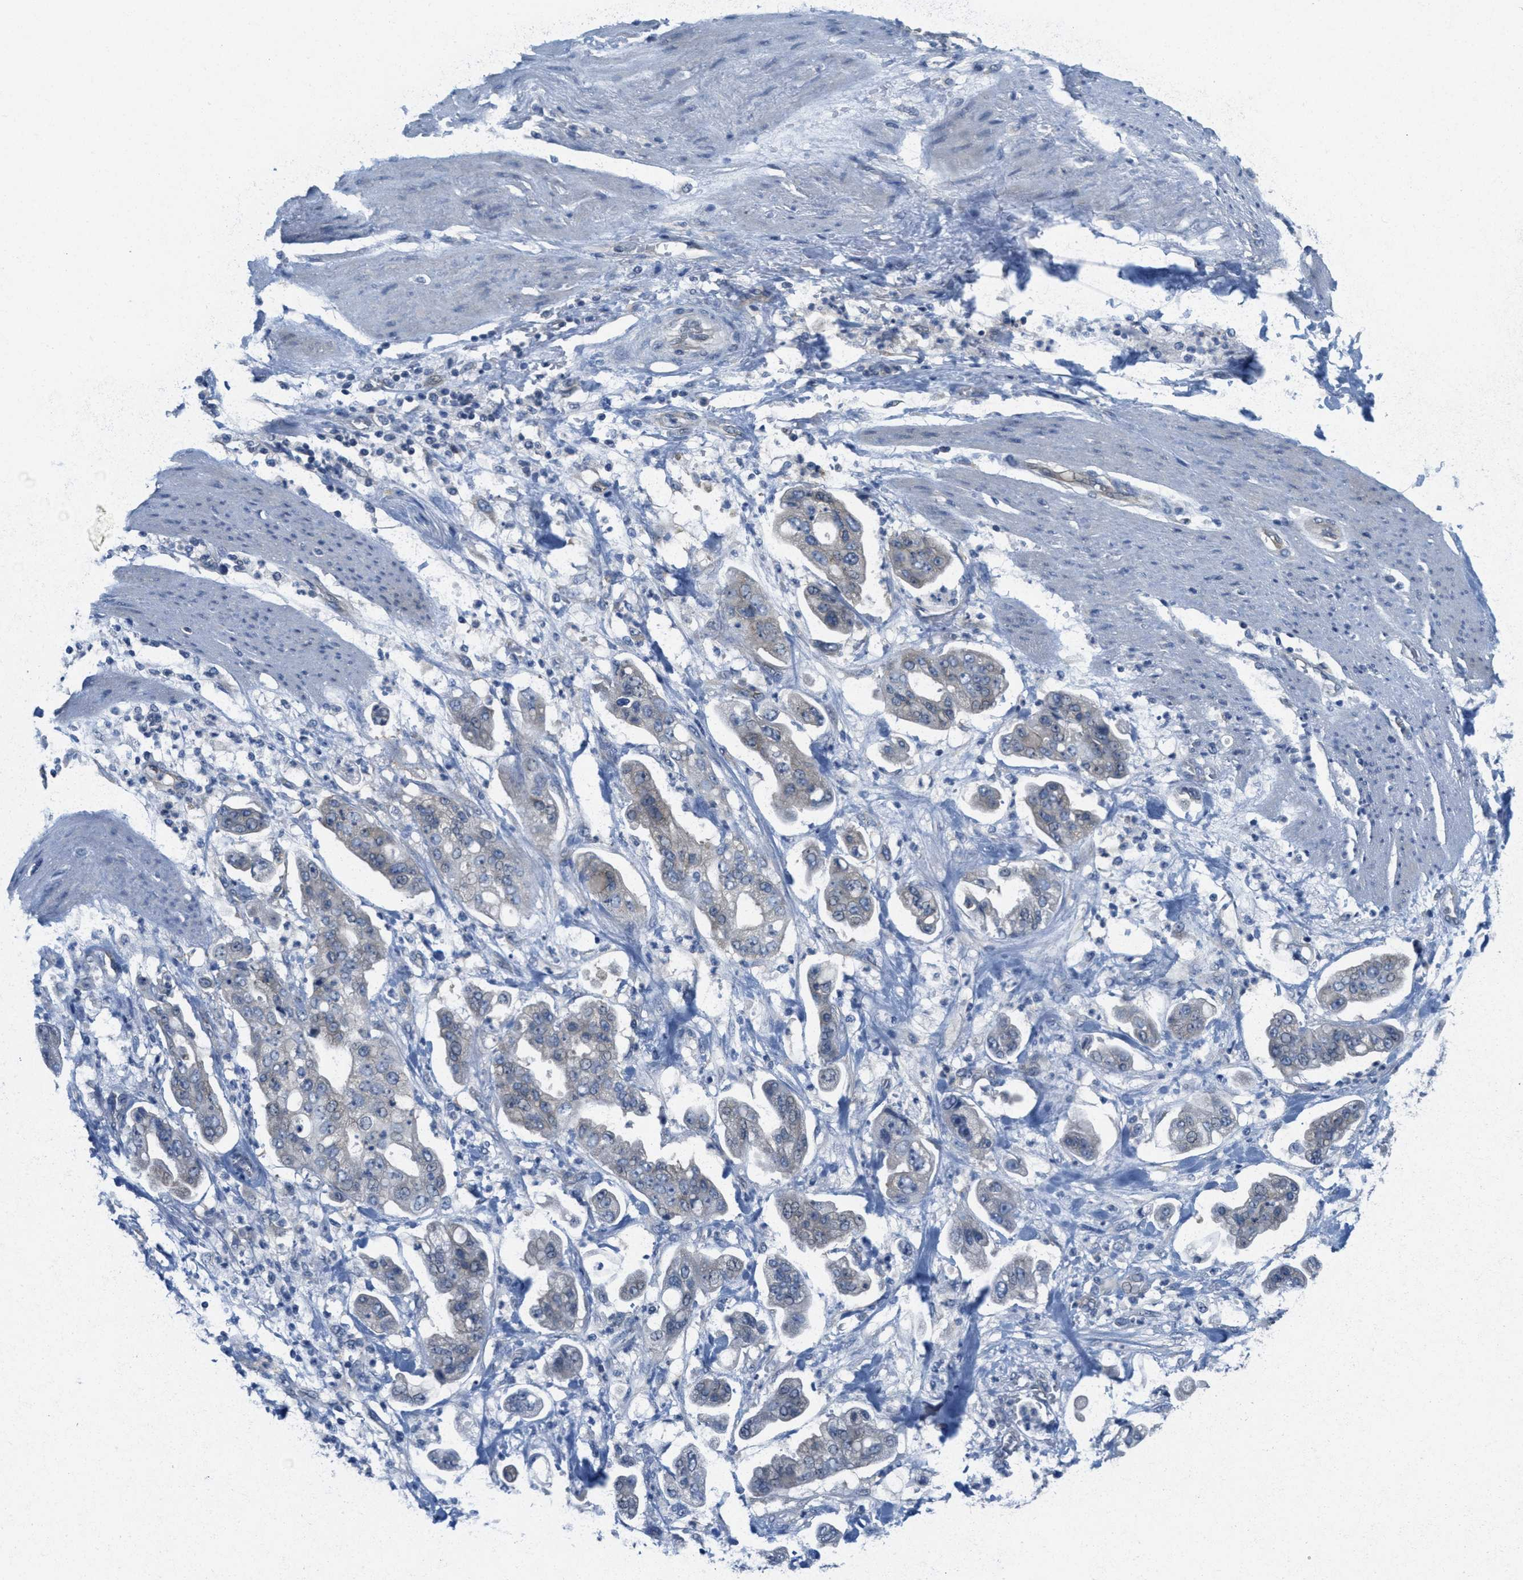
{"staining": {"intensity": "negative", "quantity": "none", "location": "none"}, "tissue": "stomach cancer", "cell_type": "Tumor cells", "image_type": "cancer", "snomed": [{"axis": "morphology", "description": "Adenocarcinoma, NOS"}, {"axis": "topography", "description": "Stomach"}], "caption": "There is no significant positivity in tumor cells of adenocarcinoma (stomach).", "gene": "ZFYVE9", "patient": {"sex": "male", "age": 62}}